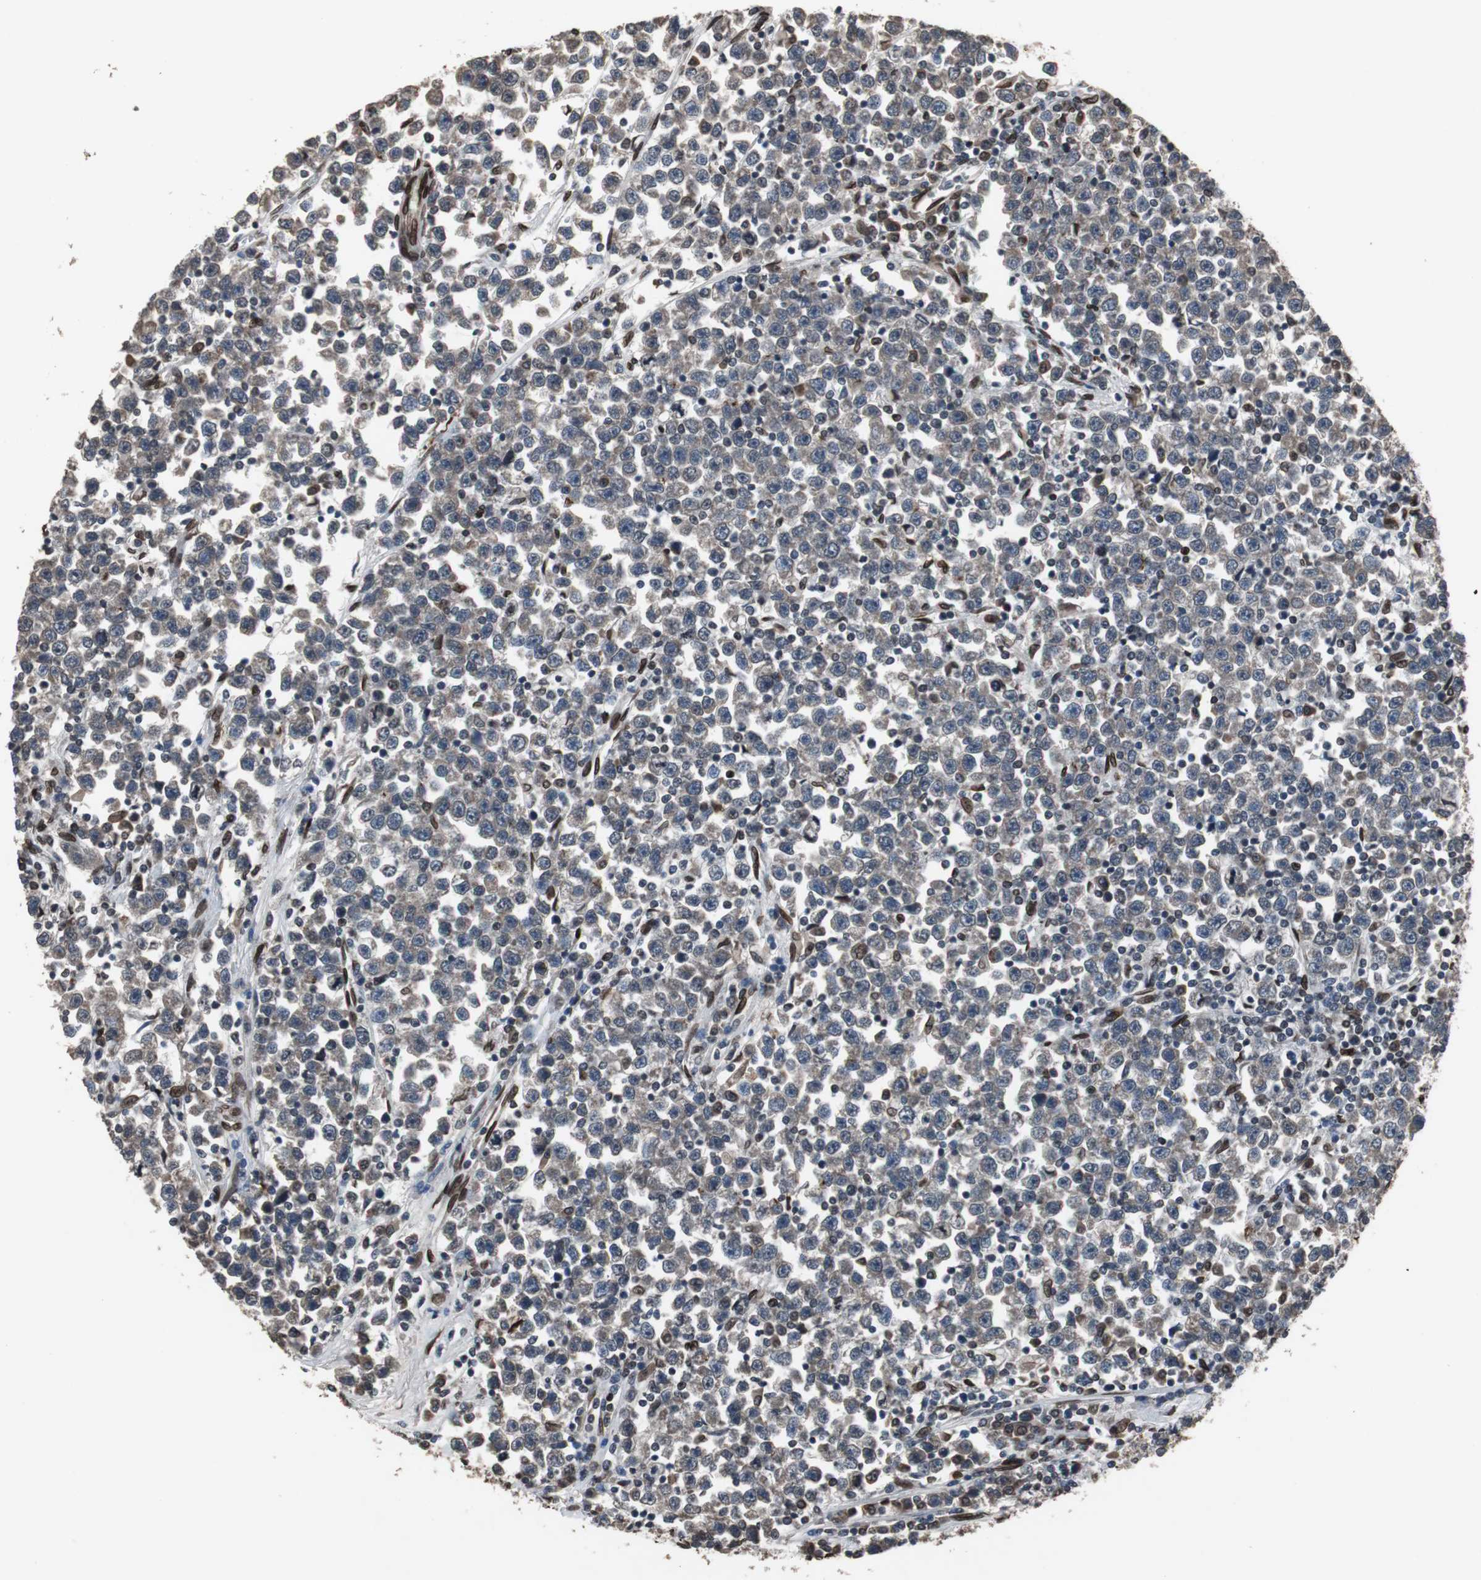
{"staining": {"intensity": "weak", "quantity": ">75%", "location": "cytoplasmic/membranous"}, "tissue": "testis cancer", "cell_type": "Tumor cells", "image_type": "cancer", "snomed": [{"axis": "morphology", "description": "Seminoma, NOS"}, {"axis": "topography", "description": "Testis"}], "caption": "A brown stain shows weak cytoplasmic/membranous expression of a protein in human testis seminoma tumor cells. The protein is shown in brown color, while the nuclei are stained blue.", "gene": "LMNA", "patient": {"sex": "male", "age": 43}}